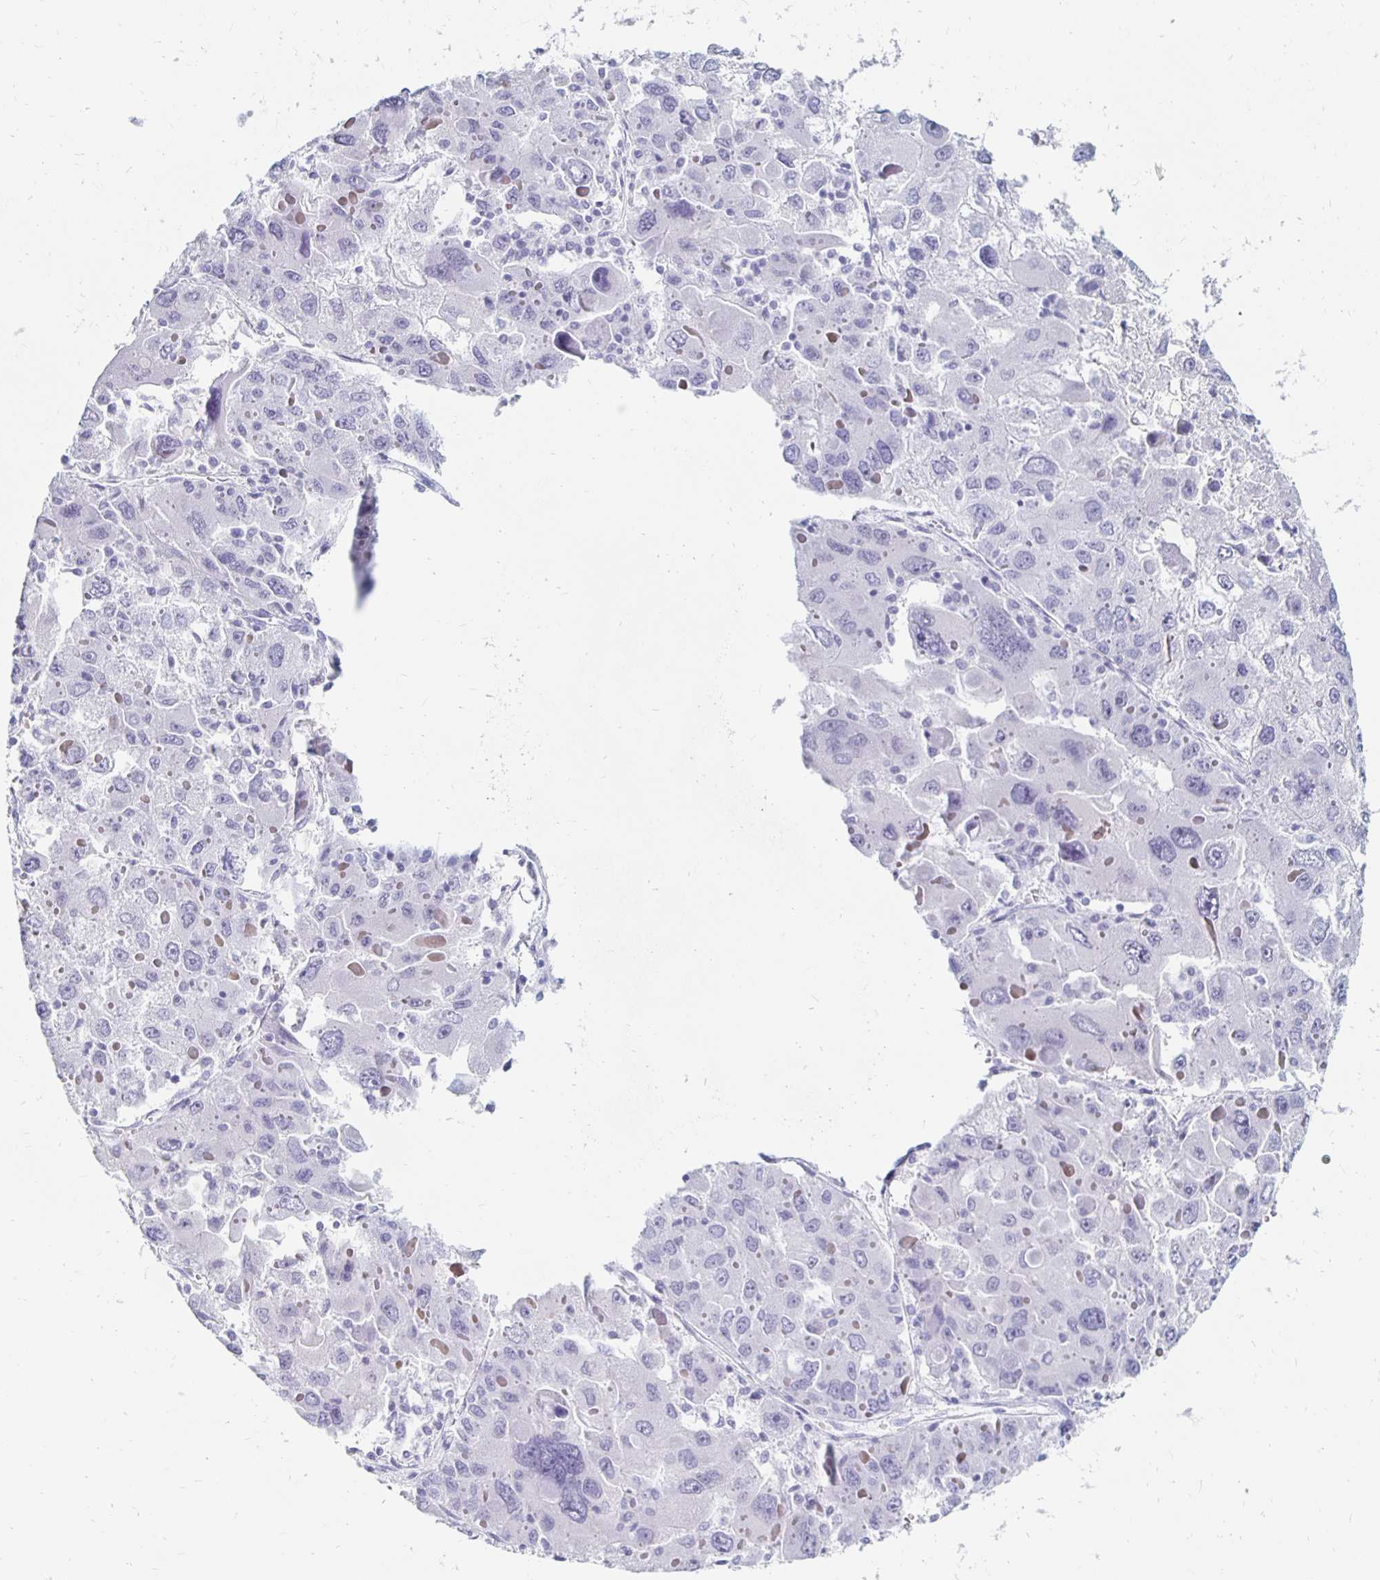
{"staining": {"intensity": "negative", "quantity": "none", "location": "none"}, "tissue": "liver cancer", "cell_type": "Tumor cells", "image_type": "cancer", "snomed": [{"axis": "morphology", "description": "Carcinoma, Hepatocellular, NOS"}, {"axis": "topography", "description": "Liver"}], "caption": "This is a photomicrograph of IHC staining of liver cancer (hepatocellular carcinoma), which shows no expression in tumor cells. (DAB (3,3'-diaminobenzidine) immunohistochemistry (IHC), high magnification).", "gene": "KCNQ2", "patient": {"sex": "female", "age": 41}}